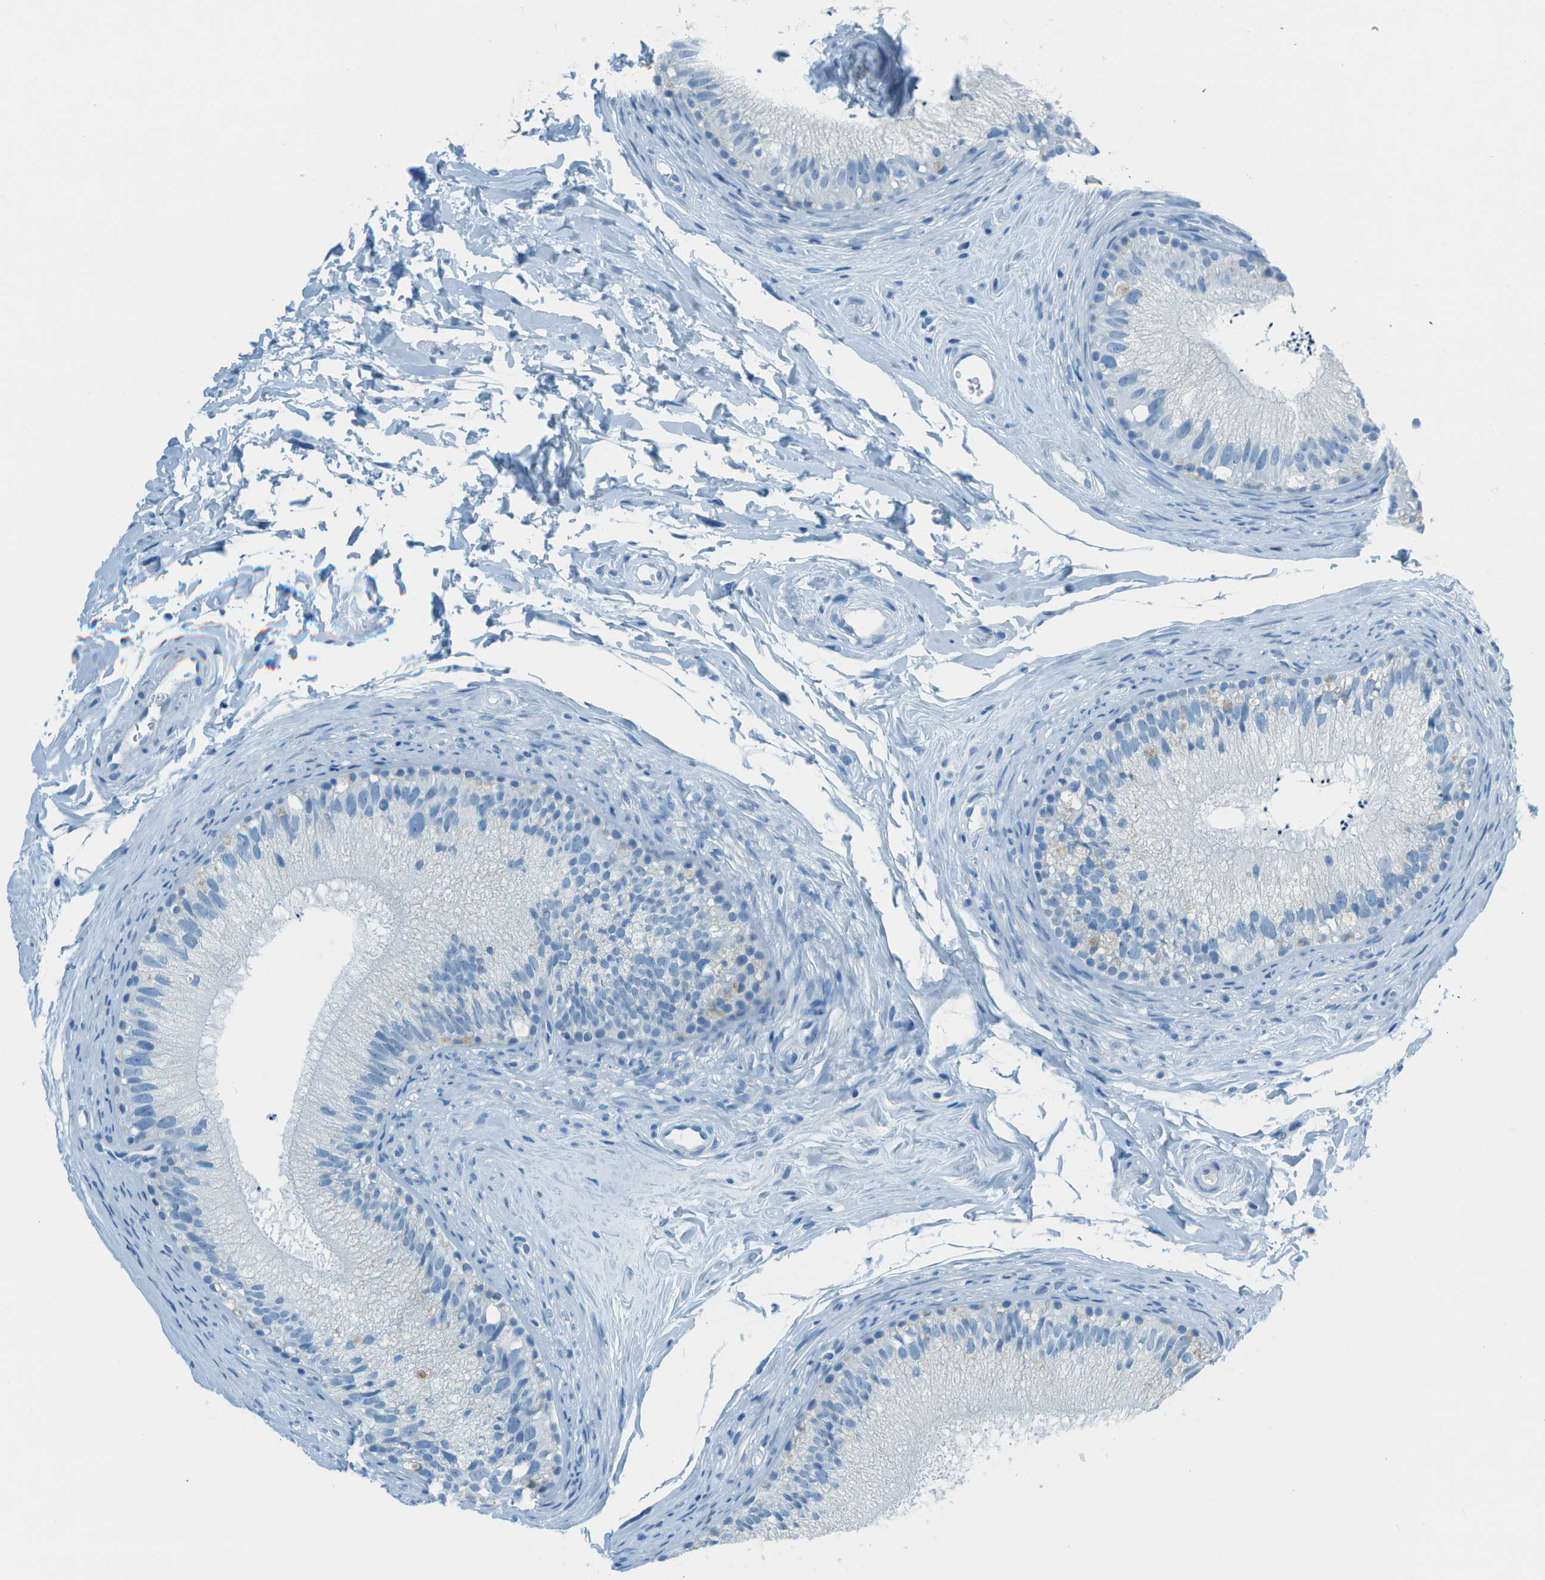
{"staining": {"intensity": "negative", "quantity": "none", "location": "none"}, "tissue": "epididymis", "cell_type": "Glandular cells", "image_type": "normal", "snomed": [{"axis": "morphology", "description": "Normal tissue, NOS"}, {"axis": "topography", "description": "Epididymis"}], "caption": "Glandular cells show no significant staining in unremarkable epididymis.", "gene": "FGF1", "patient": {"sex": "male", "age": 56}}